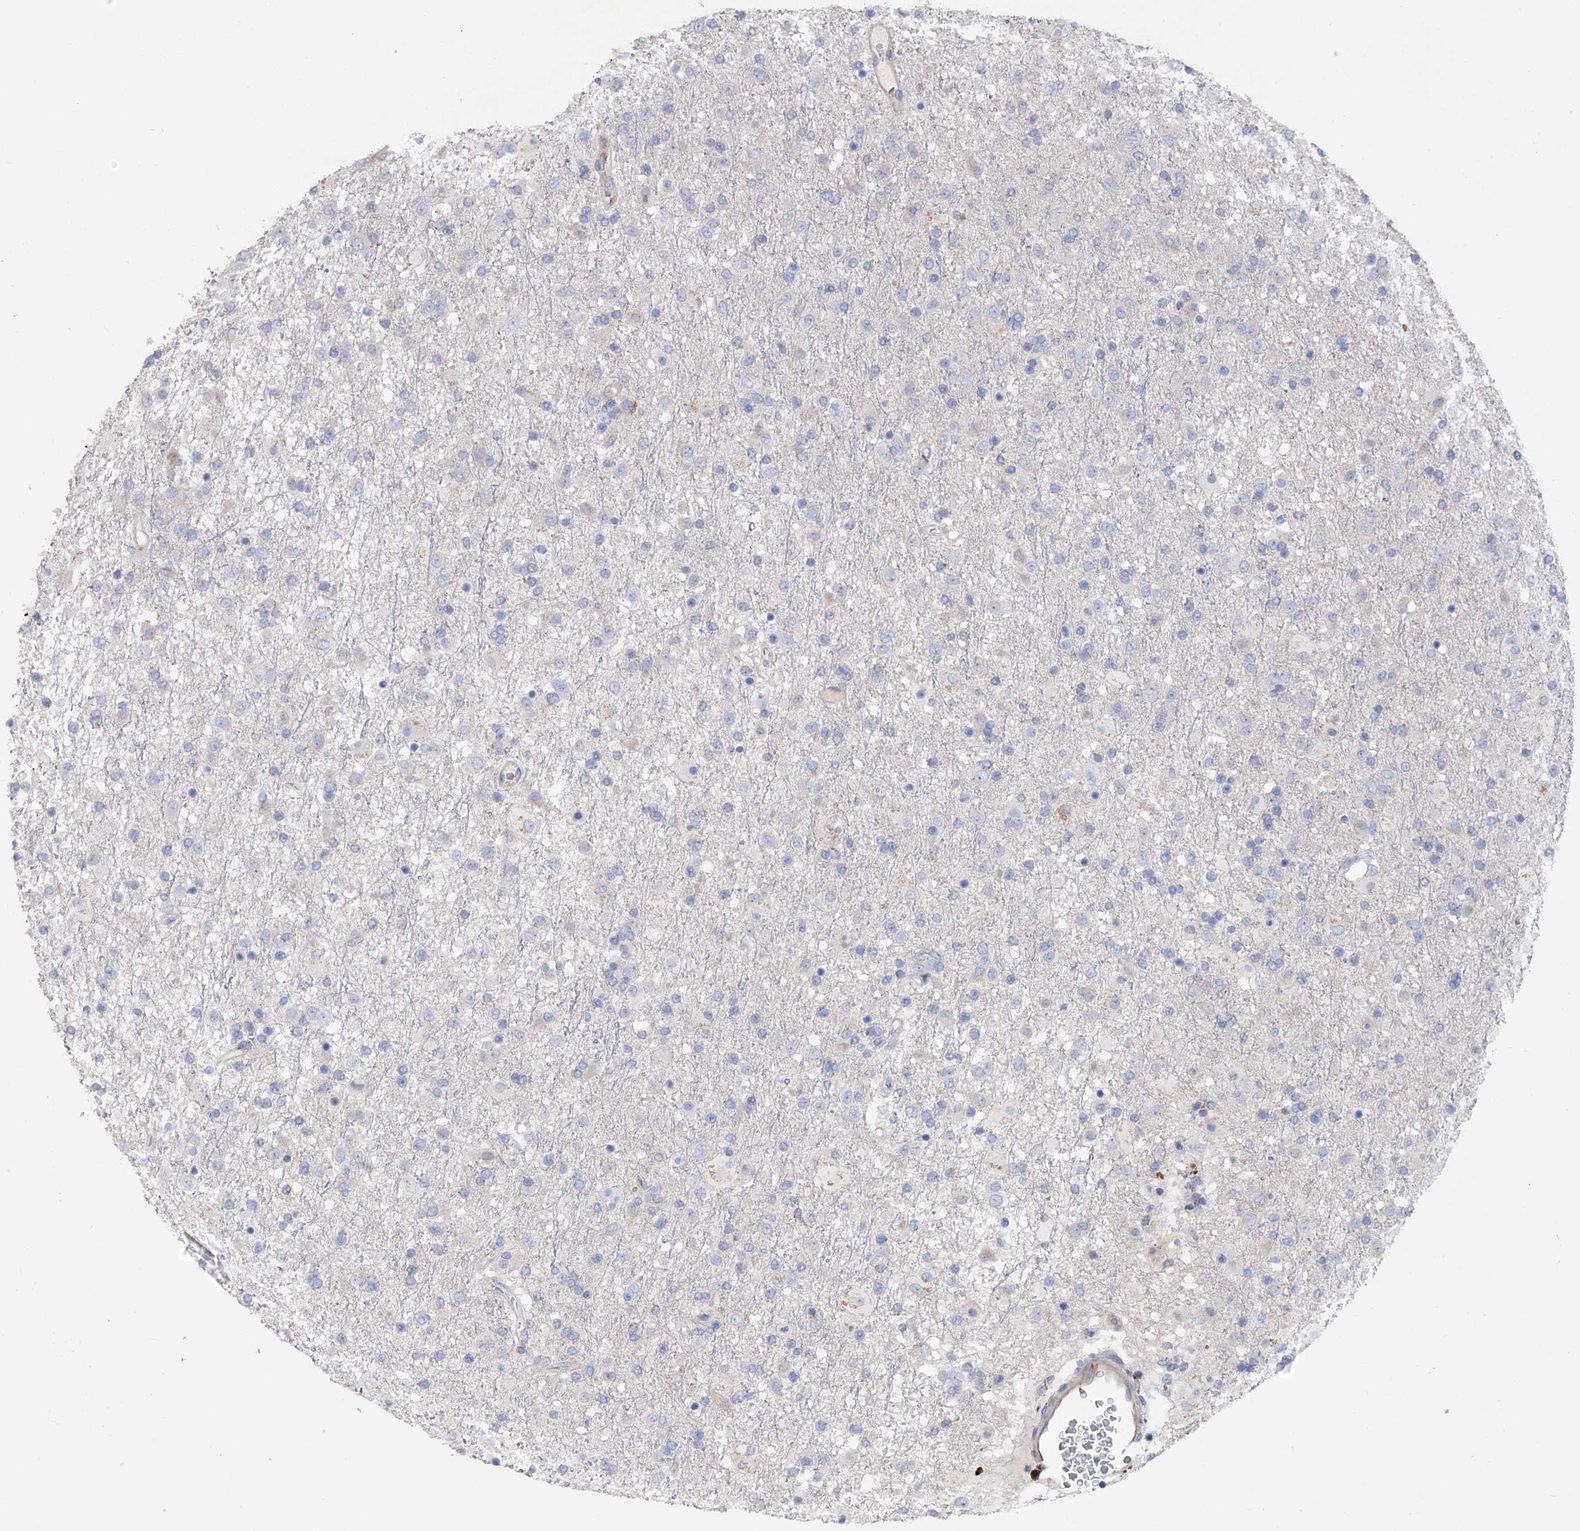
{"staining": {"intensity": "negative", "quantity": "none", "location": "none"}, "tissue": "glioma", "cell_type": "Tumor cells", "image_type": "cancer", "snomed": [{"axis": "morphology", "description": "Glioma, malignant, Low grade"}, {"axis": "topography", "description": "Brain"}], "caption": "Immunohistochemistry image of neoplastic tissue: glioma stained with DAB (3,3'-diaminobenzidine) displays no significant protein expression in tumor cells.", "gene": "RWDD2A", "patient": {"sex": "male", "age": 65}}